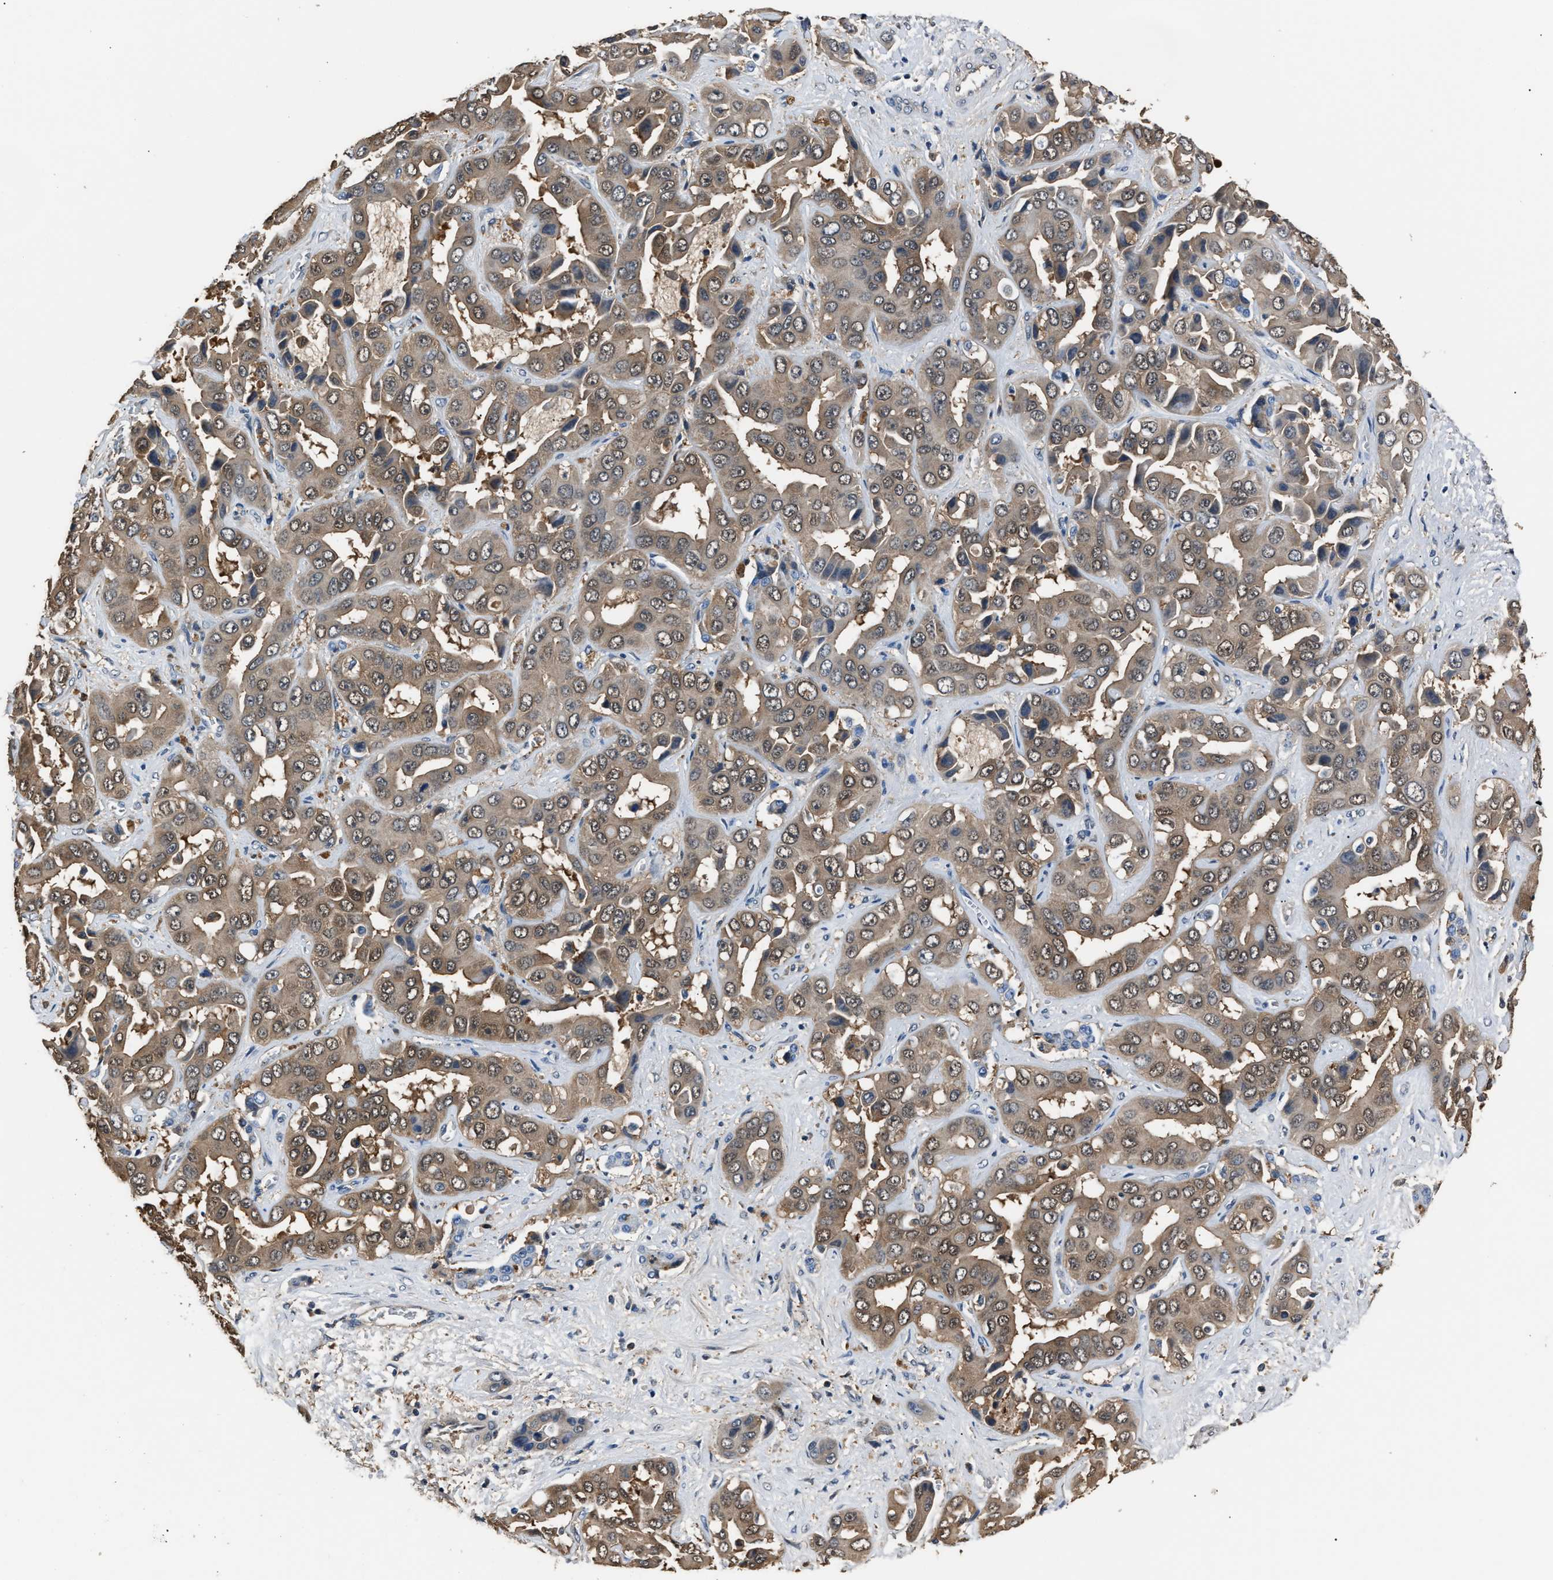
{"staining": {"intensity": "moderate", "quantity": ">75%", "location": "cytoplasmic/membranous"}, "tissue": "liver cancer", "cell_type": "Tumor cells", "image_type": "cancer", "snomed": [{"axis": "morphology", "description": "Cholangiocarcinoma"}, {"axis": "topography", "description": "Liver"}], "caption": "Brown immunohistochemical staining in human cholangiocarcinoma (liver) demonstrates moderate cytoplasmic/membranous expression in approximately >75% of tumor cells.", "gene": "GSTP1", "patient": {"sex": "female", "age": 52}}